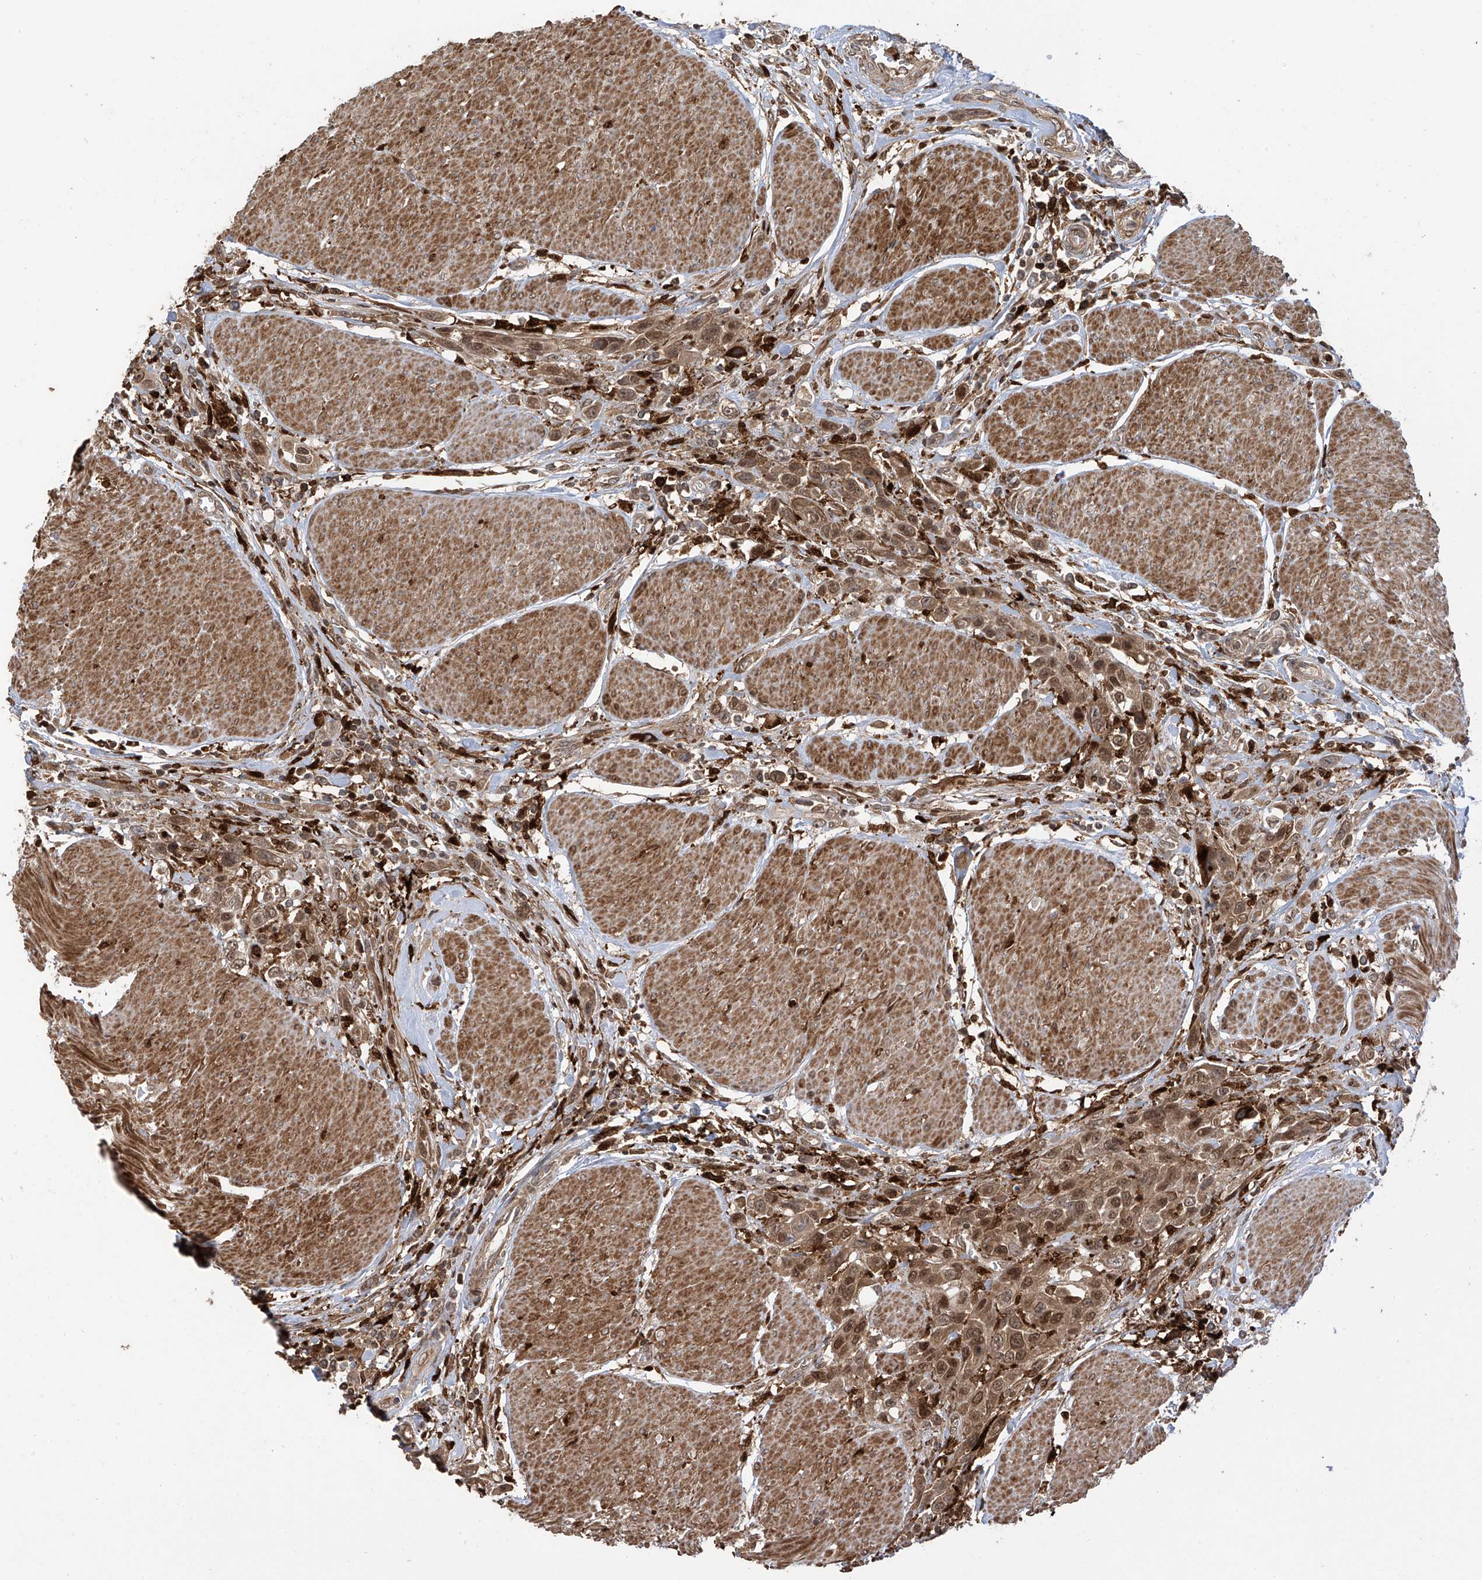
{"staining": {"intensity": "moderate", "quantity": ">75%", "location": "cytoplasmic/membranous,nuclear"}, "tissue": "urothelial cancer", "cell_type": "Tumor cells", "image_type": "cancer", "snomed": [{"axis": "morphology", "description": "Urothelial carcinoma, High grade"}, {"axis": "topography", "description": "Urinary bladder"}], "caption": "High-grade urothelial carcinoma stained for a protein displays moderate cytoplasmic/membranous and nuclear positivity in tumor cells. Using DAB (brown) and hematoxylin (blue) stains, captured at high magnification using brightfield microscopy.", "gene": "ATAD2B", "patient": {"sex": "male", "age": 50}}